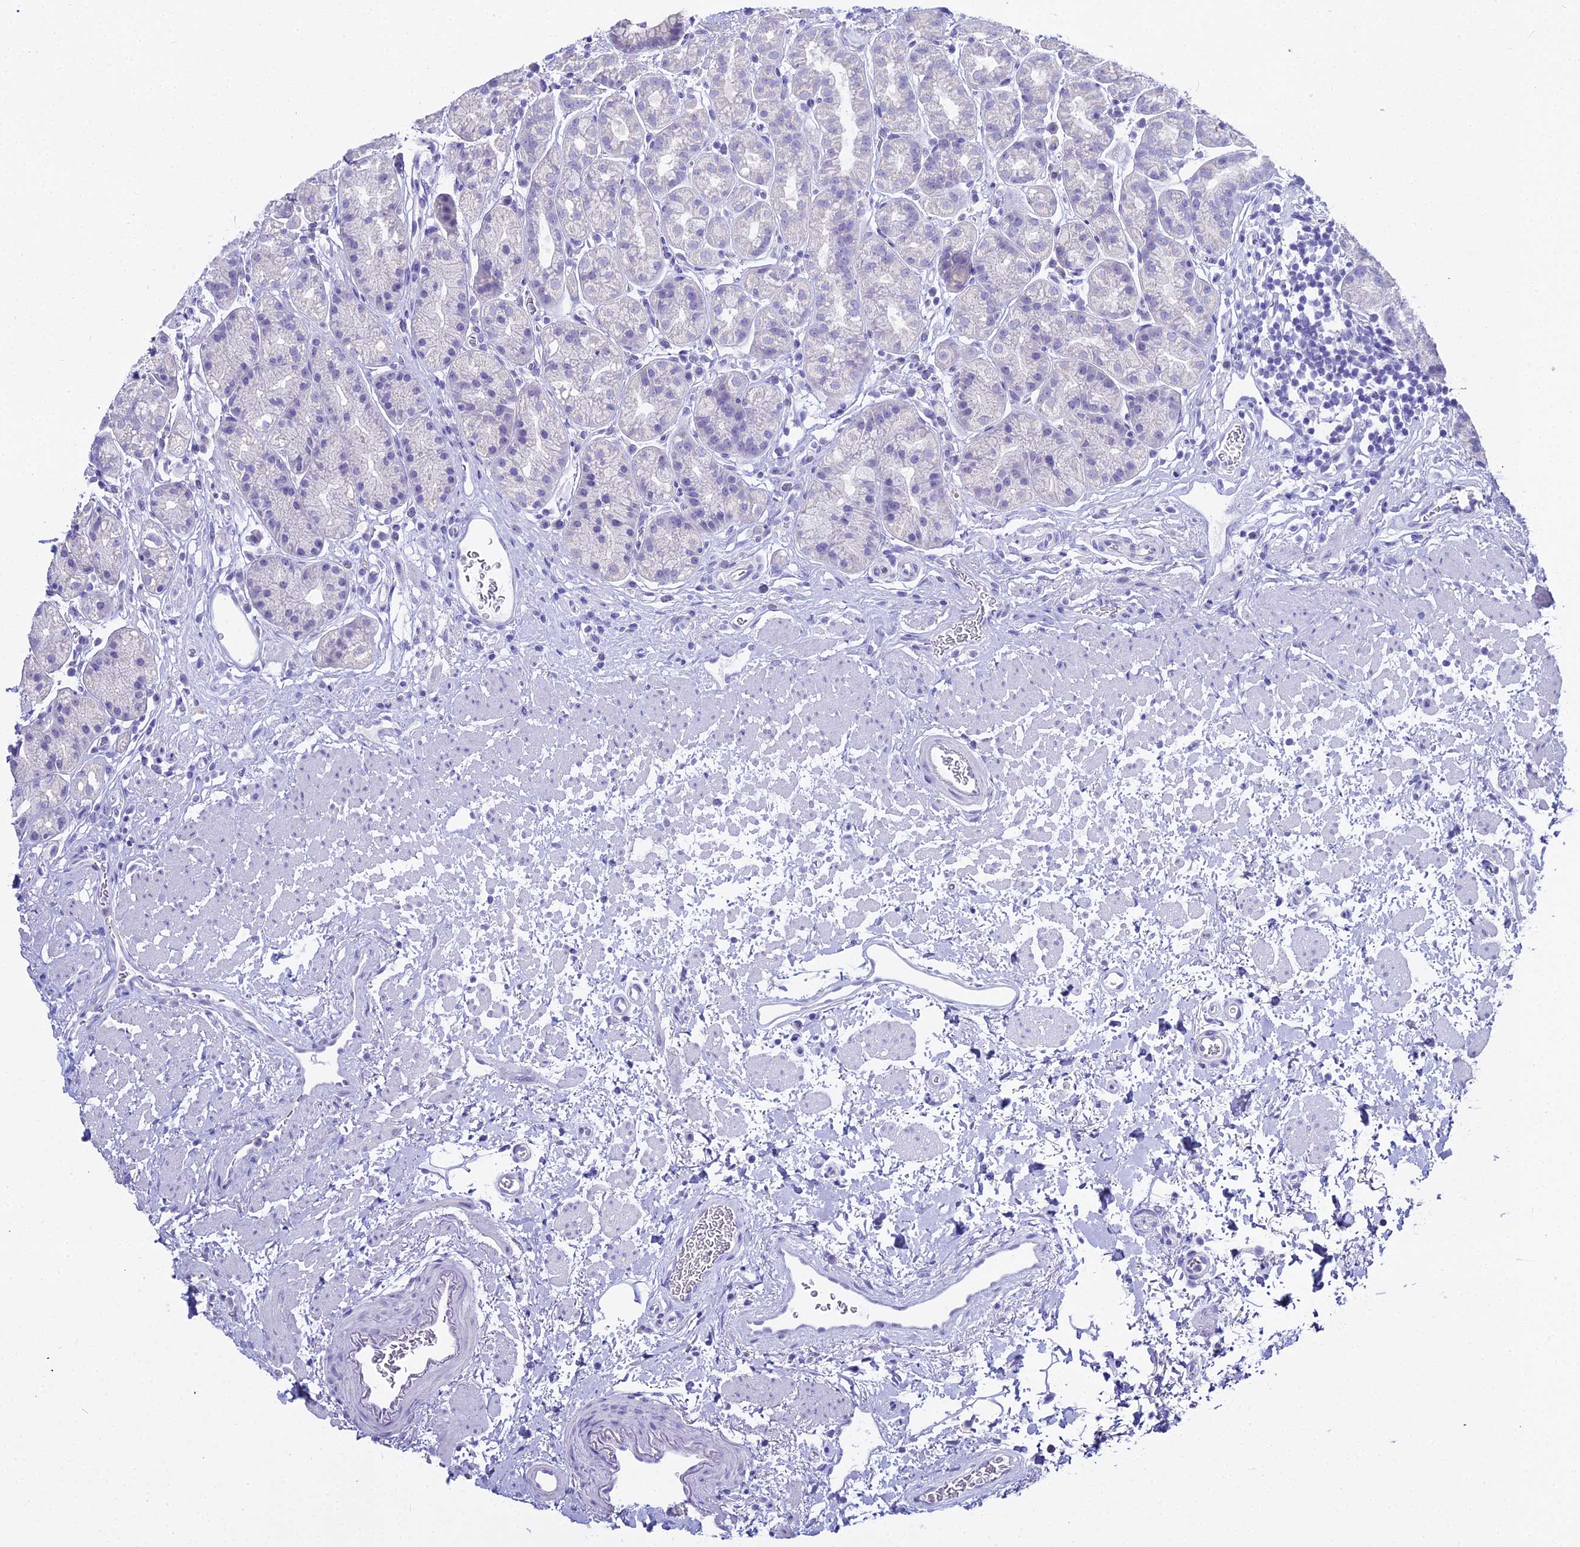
{"staining": {"intensity": "negative", "quantity": "none", "location": "none"}, "tissue": "stomach", "cell_type": "Glandular cells", "image_type": "normal", "snomed": [{"axis": "morphology", "description": "Normal tissue, NOS"}, {"axis": "topography", "description": "Stomach"}], "caption": "Protein analysis of benign stomach shows no significant expression in glandular cells. Brightfield microscopy of IHC stained with DAB (3,3'-diaminobenzidine) (brown) and hematoxylin (blue), captured at high magnification.", "gene": "S100A7", "patient": {"sex": "male", "age": 63}}